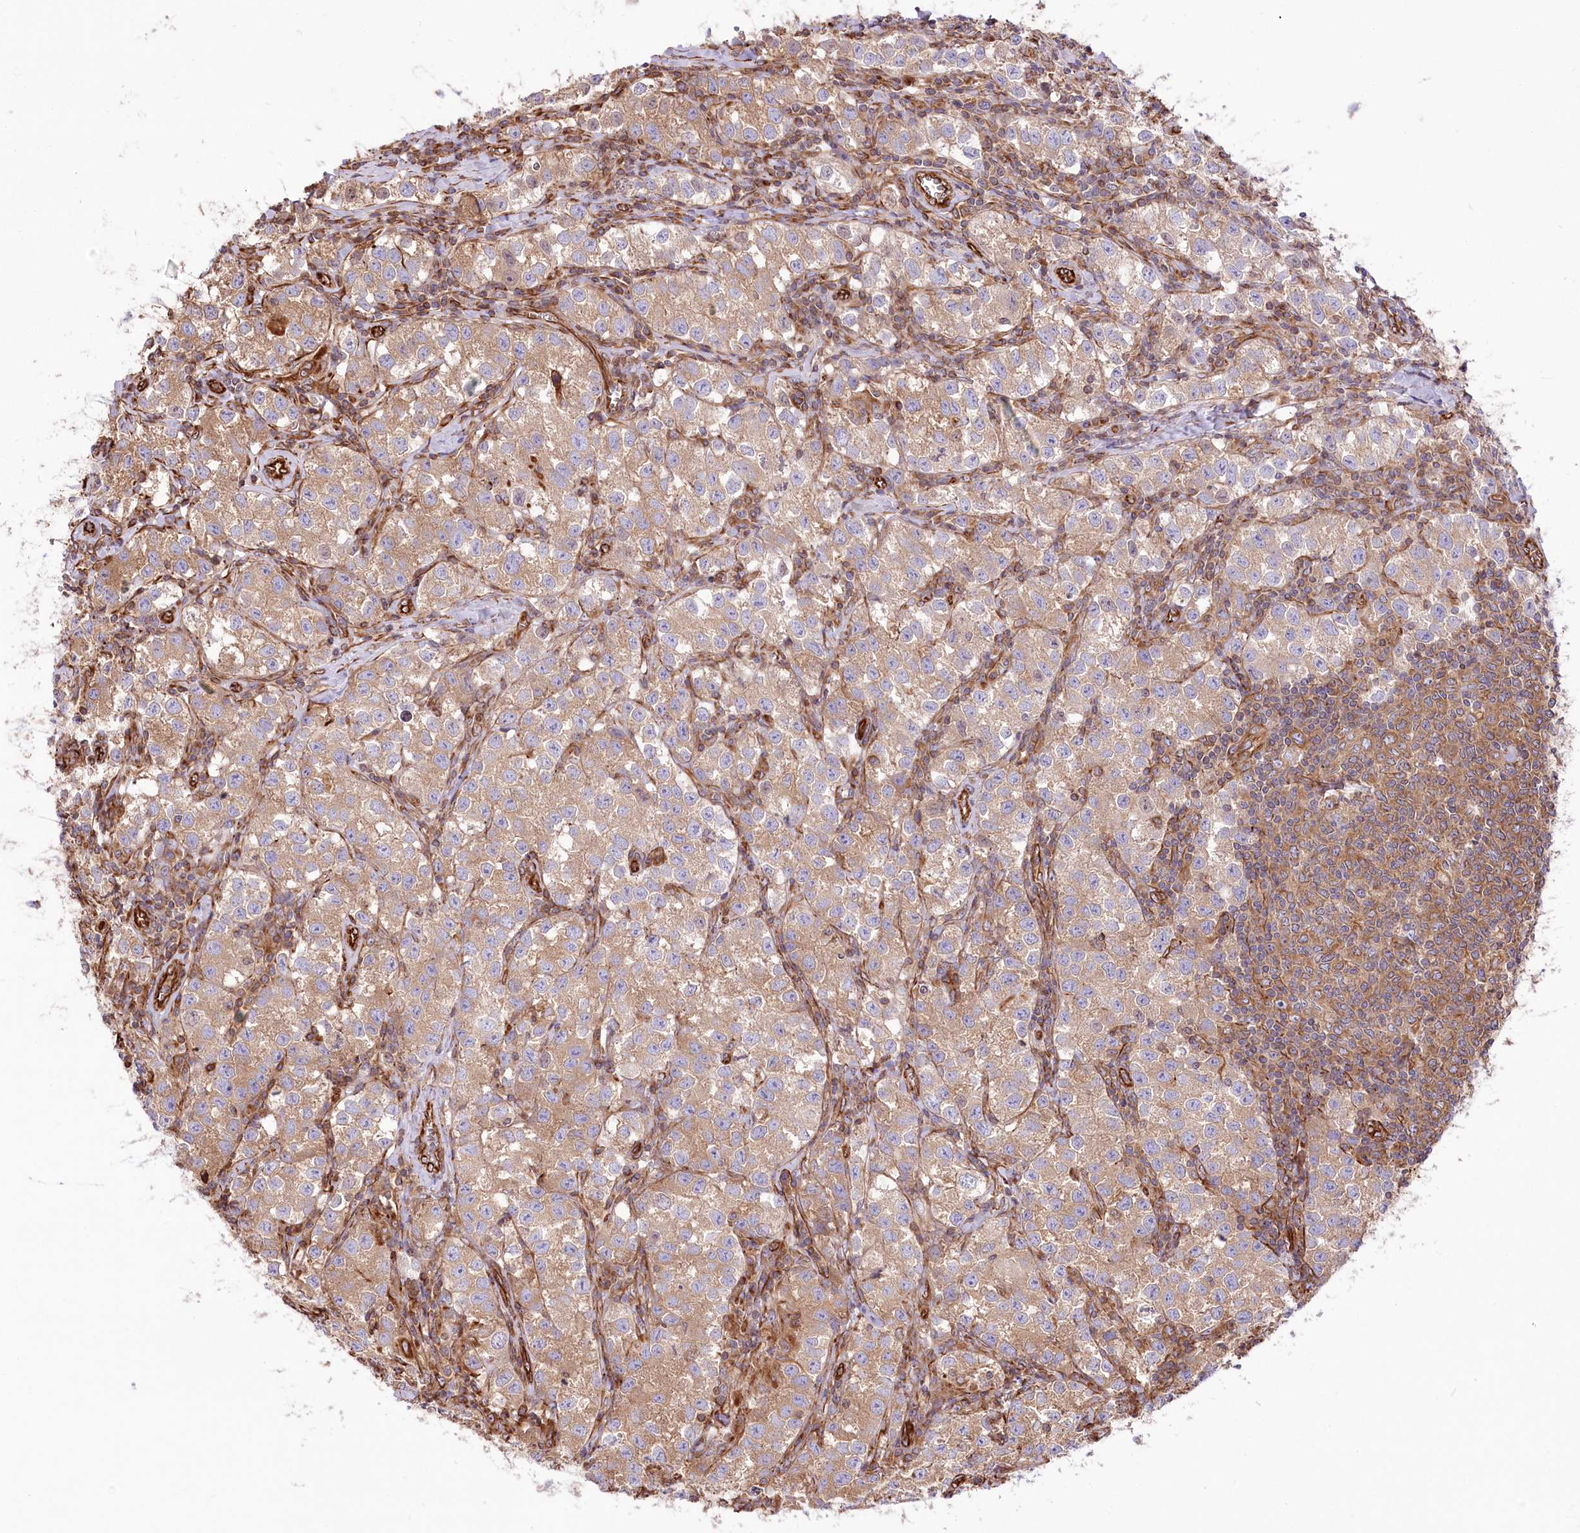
{"staining": {"intensity": "moderate", "quantity": ">75%", "location": "cytoplasmic/membranous"}, "tissue": "testis cancer", "cell_type": "Tumor cells", "image_type": "cancer", "snomed": [{"axis": "morphology", "description": "Seminoma, NOS"}, {"axis": "morphology", "description": "Carcinoma, Embryonal, NOS"}, {"axis": "topography", "description": "Testis"}], "caption": "Human testis cancer stained for a protein (brown) reveals moderate cytoplasmic/membranous positive expression in about >75% of tumor cells.", "gene": "TTC1", "patient": {"sex": "male", "age": 43}}